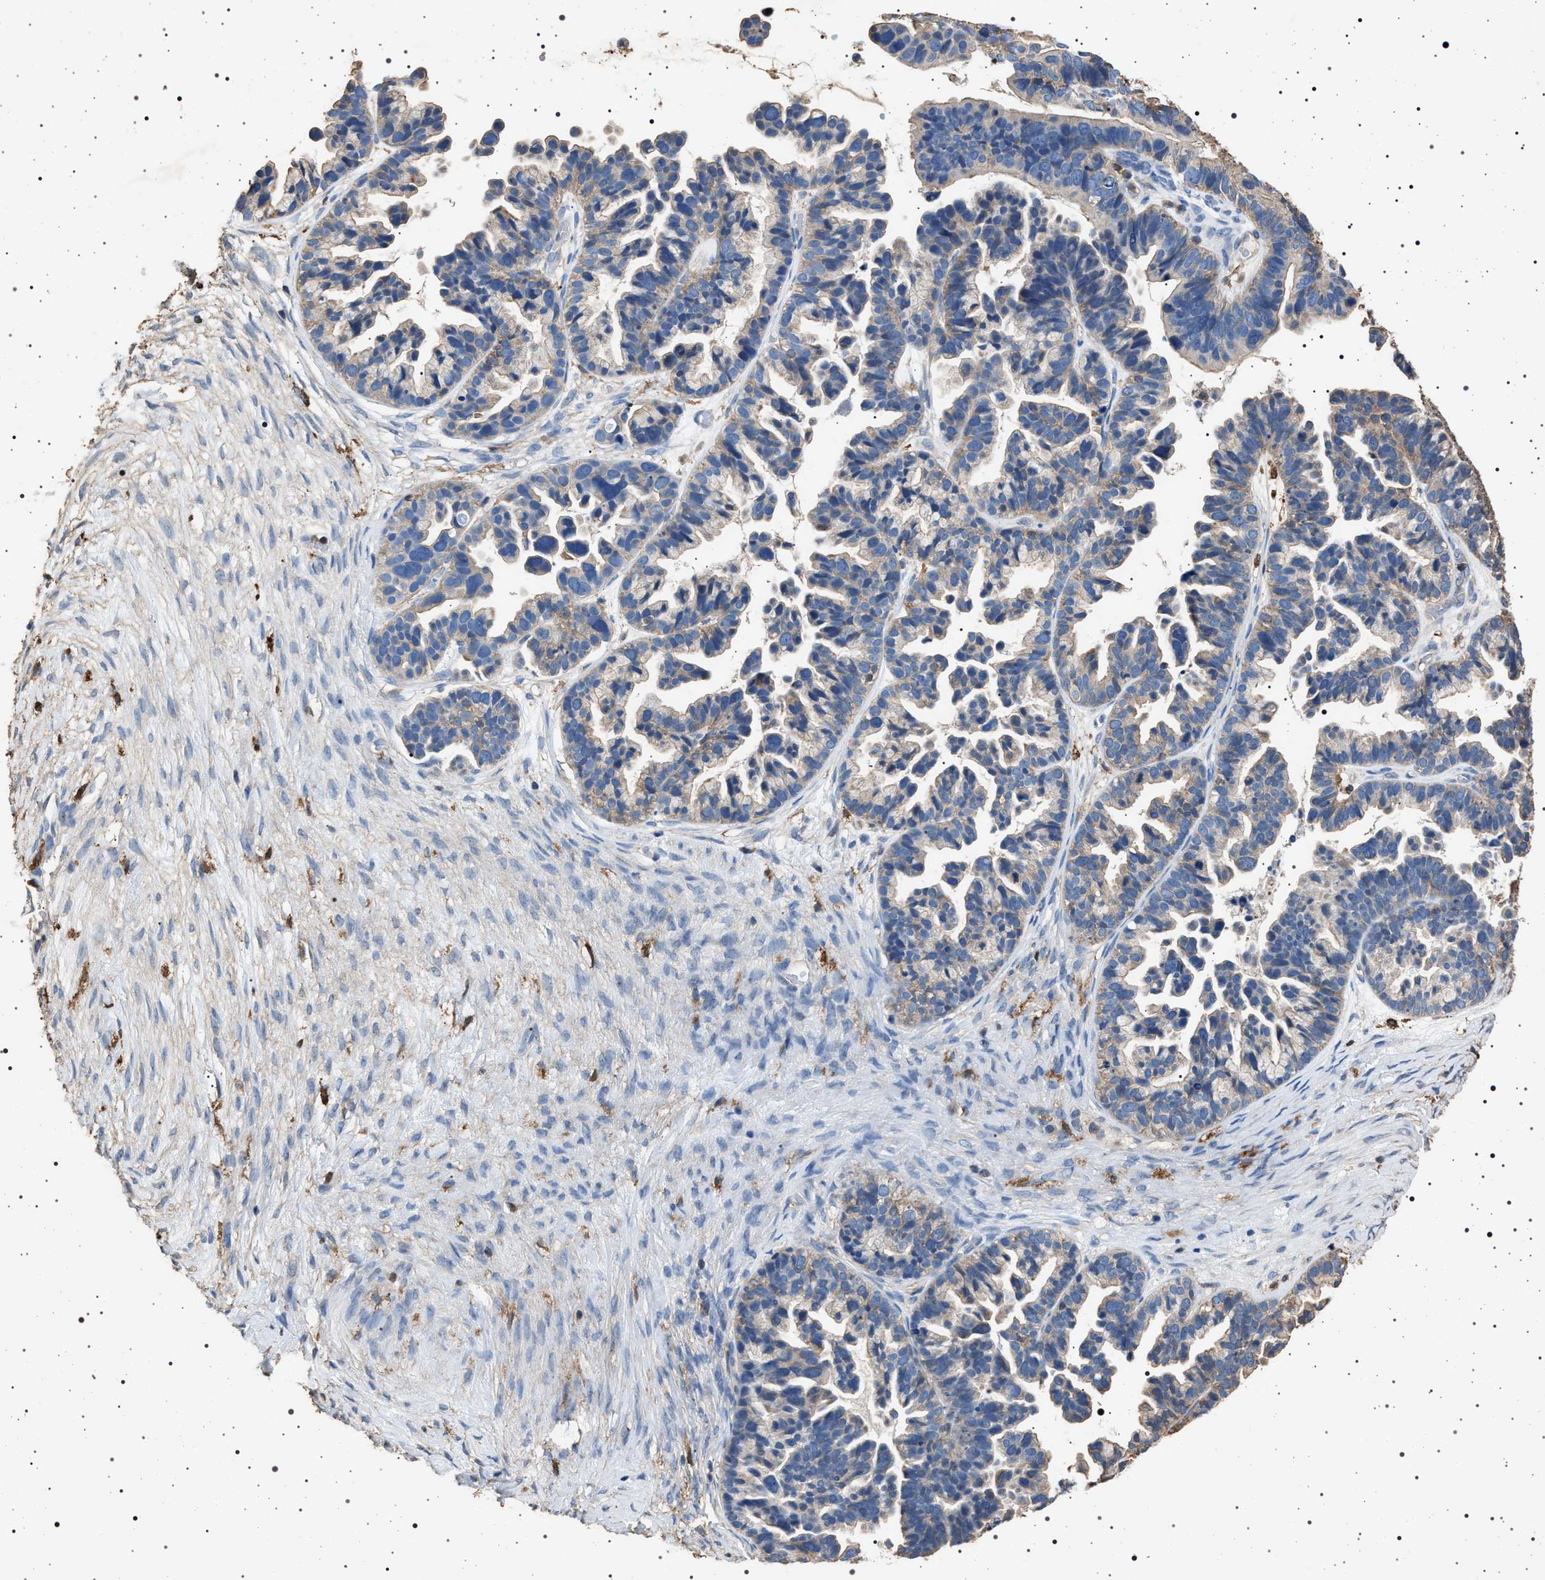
{"staining": {"intensity": "weak", "quantity": "<25%", "location": "cytoplasmic/membranous"}, "tissue": "ovarian cancer", "cell_type": "Tumor cells", "image_type": "cancer", "snomed": [{"axis": "morphology", "description": "Cystadenocarcinoma, serous, NOS"}, {"axis": "topography", "description": "Ovary"}], "caption": "Immunohistochemistry of human ovarian cancer reveals no expression in tumor cells. (DAB immunohistochemistry (IHC) visualized using brightfield microscopy, high magnification).", "gene": "SMAP2", "patient": {"sex": "female", "age": 56}}